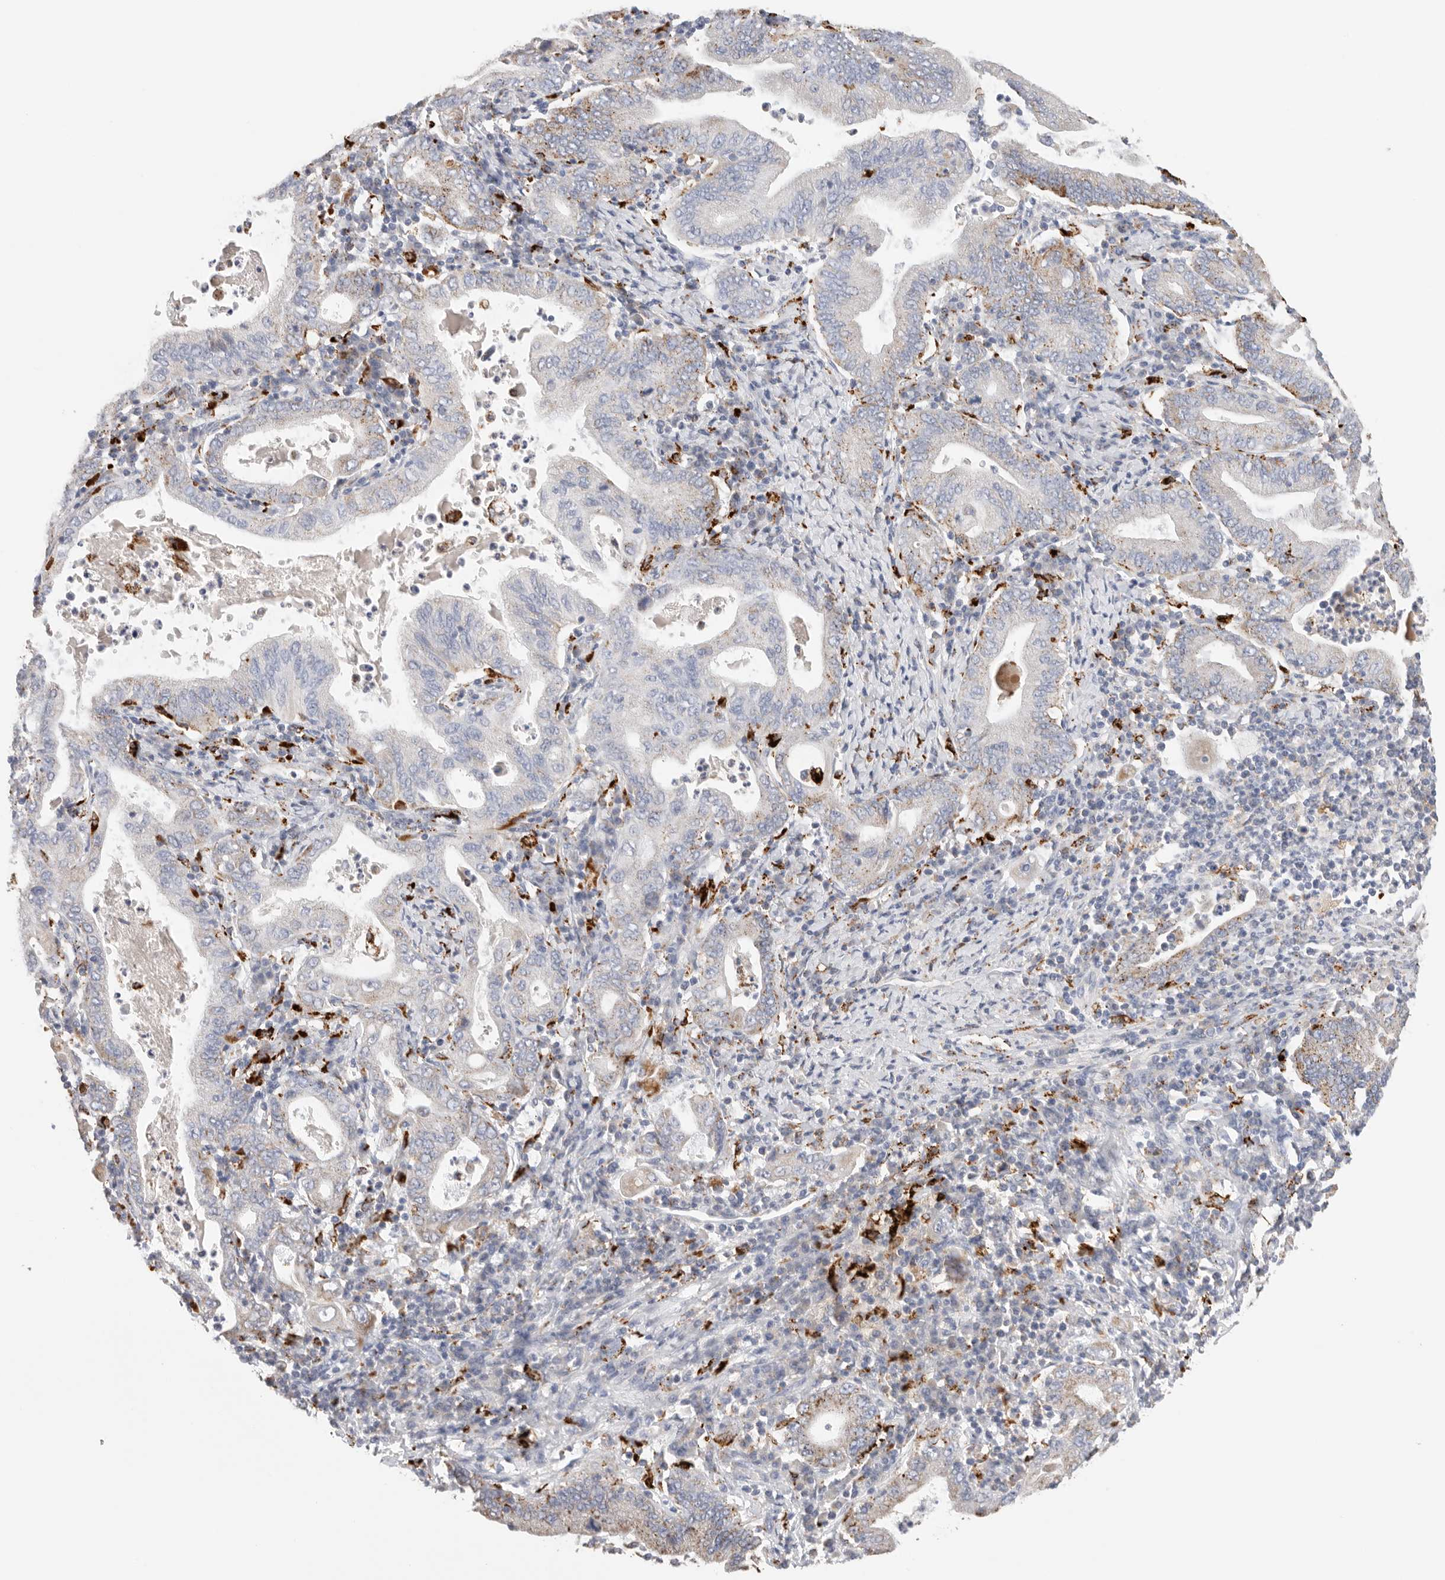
{"staining": {"intensity": "weak", "quantity": "<25%", "location": "cytoplasmic/membranous"}, "tissue": "stomach cancer", "cell_type": "Tumor cells", "image_type": "cancer", "snomed": [{"axis": "morphology", "description": "Normal tissue, NOS"}, {"axis": "morphology", "description": "Adenocarcinoma, NOS"}, {"axis": "topography", "description": "Esophagus"}, {"axis": "topography", "description": "Stomach, upper"}, {"axis": "topography", "description": "Peripheral nerve tissue"}], "caption": "High magnification brightfield microscopy of adenocarcinoma (stomach) stained with DAB (brown) and counterstained with hematoxylin (blue): tumor cells show no significant positivity.", "gene": "GGH", "patient": {"sex": "male", "age": 62}}